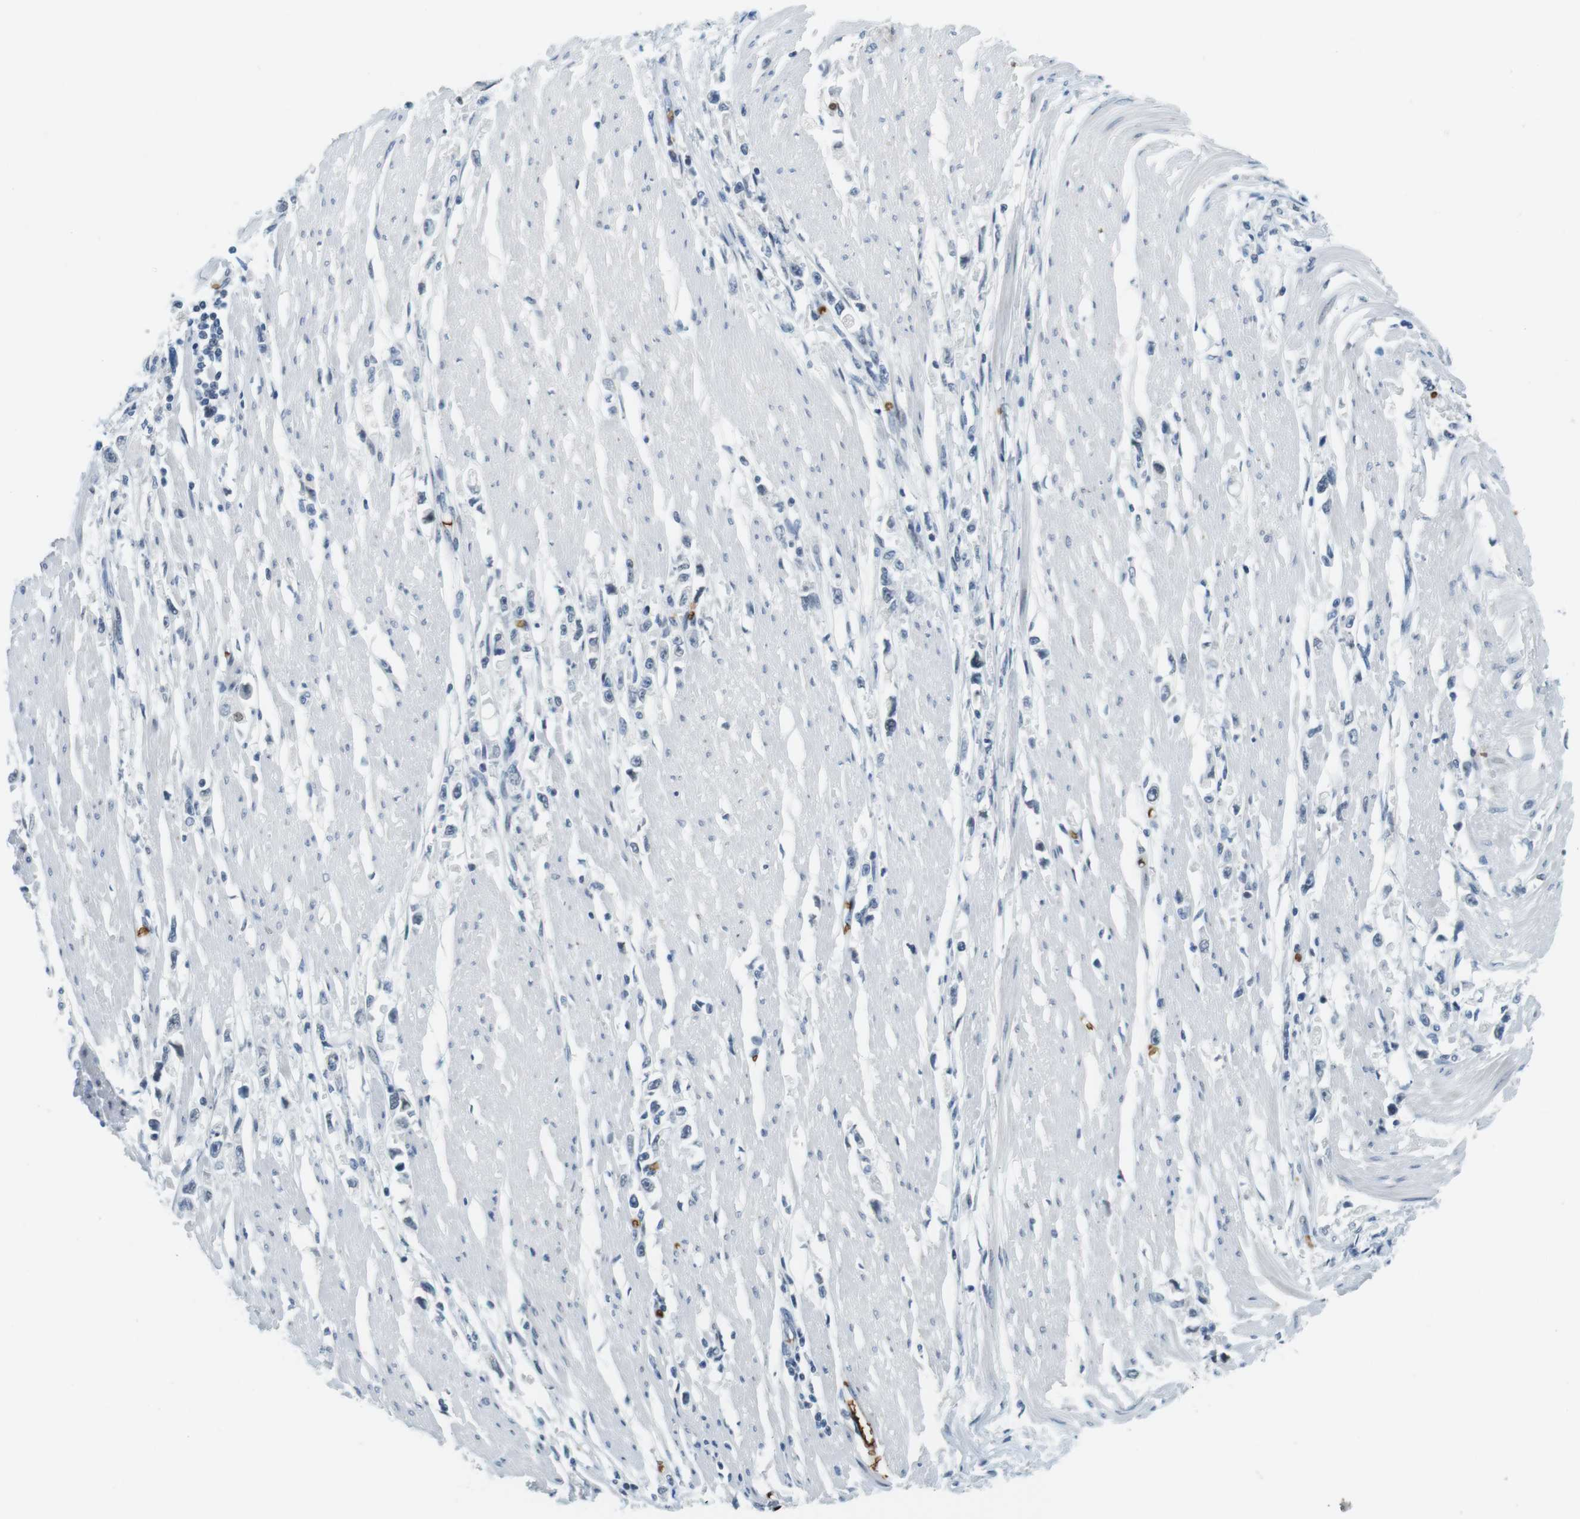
{"staining": {"intensity": "negative", "quantity": "none", "location": "none"}, "tissue": "stomach cancer", "cell_type": "Tumor cells", "image_type": "cancer", "snomed": [{"axis": "morphology", "description": "Adenocarcinoma, NOS"}, {"axis": "topography", "description": "Stomach"}], "caption": "Image shows no protein positivity in tumor cells of stomach cancer tissue.", "gene": "SLC4A1", "patient": {"sex": "female", "age": 59}}